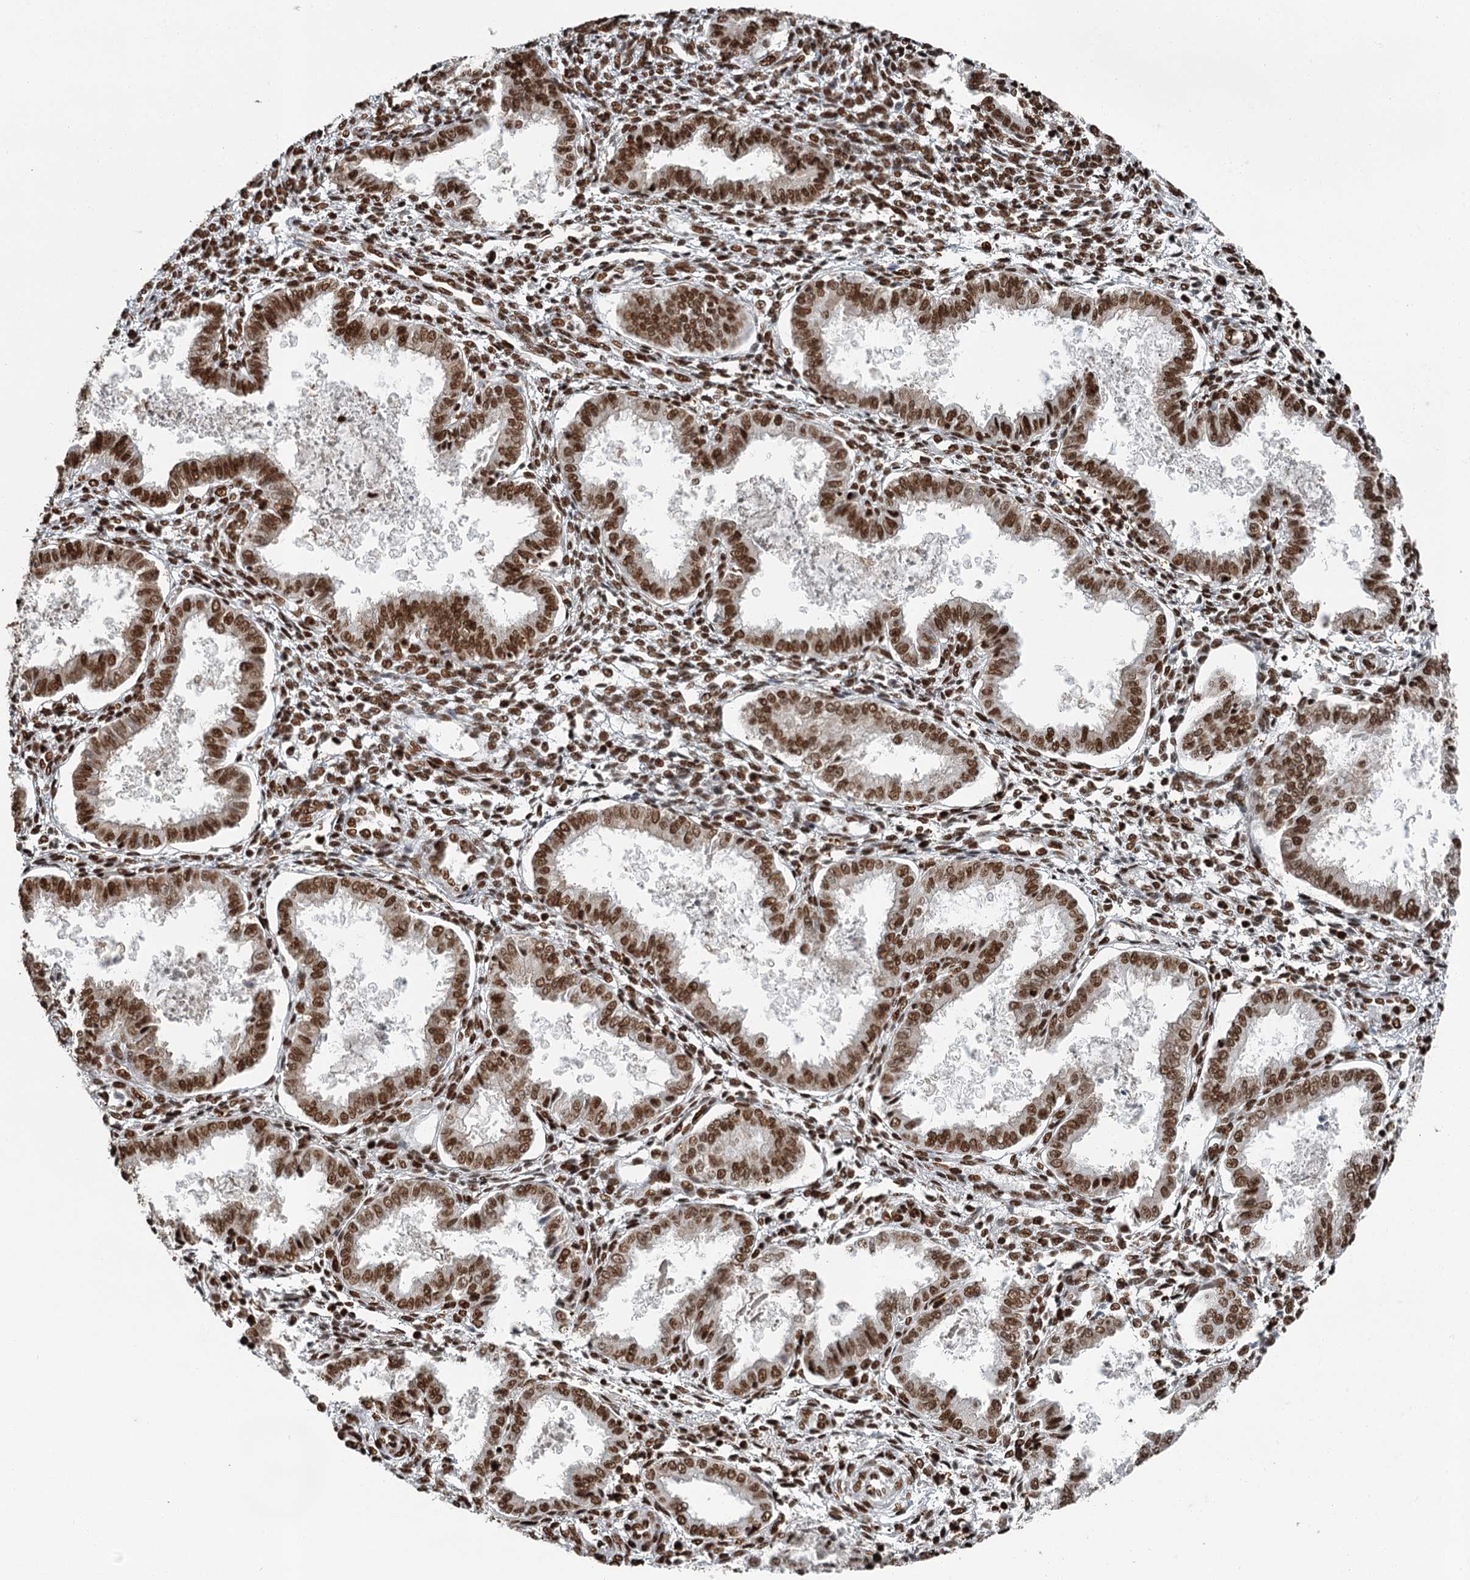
{"staining": {"intensity": "strong", "quantity": ">75%", "location": "nuclear"}, "tissue": "endometrium", "cell_type": "Cells in endometrial stroma", "image_type": "normal", "snomed": [{"axis": "morphology", "description": "Normal tissue, NOS"}, {"axis": "topography", "description": "Endometrium"}], "caption": "Immunohistochemistry photomicrograph of normal endometrium: human endometrium stained using IHC demonstrates high levels of strong protein expression localized specifically in the nuclear of cells in endometrial stroma, appearing as a nuclear brown color.", "gene": "RBBP7", "patient": {"sex": "female", "age": 33}}